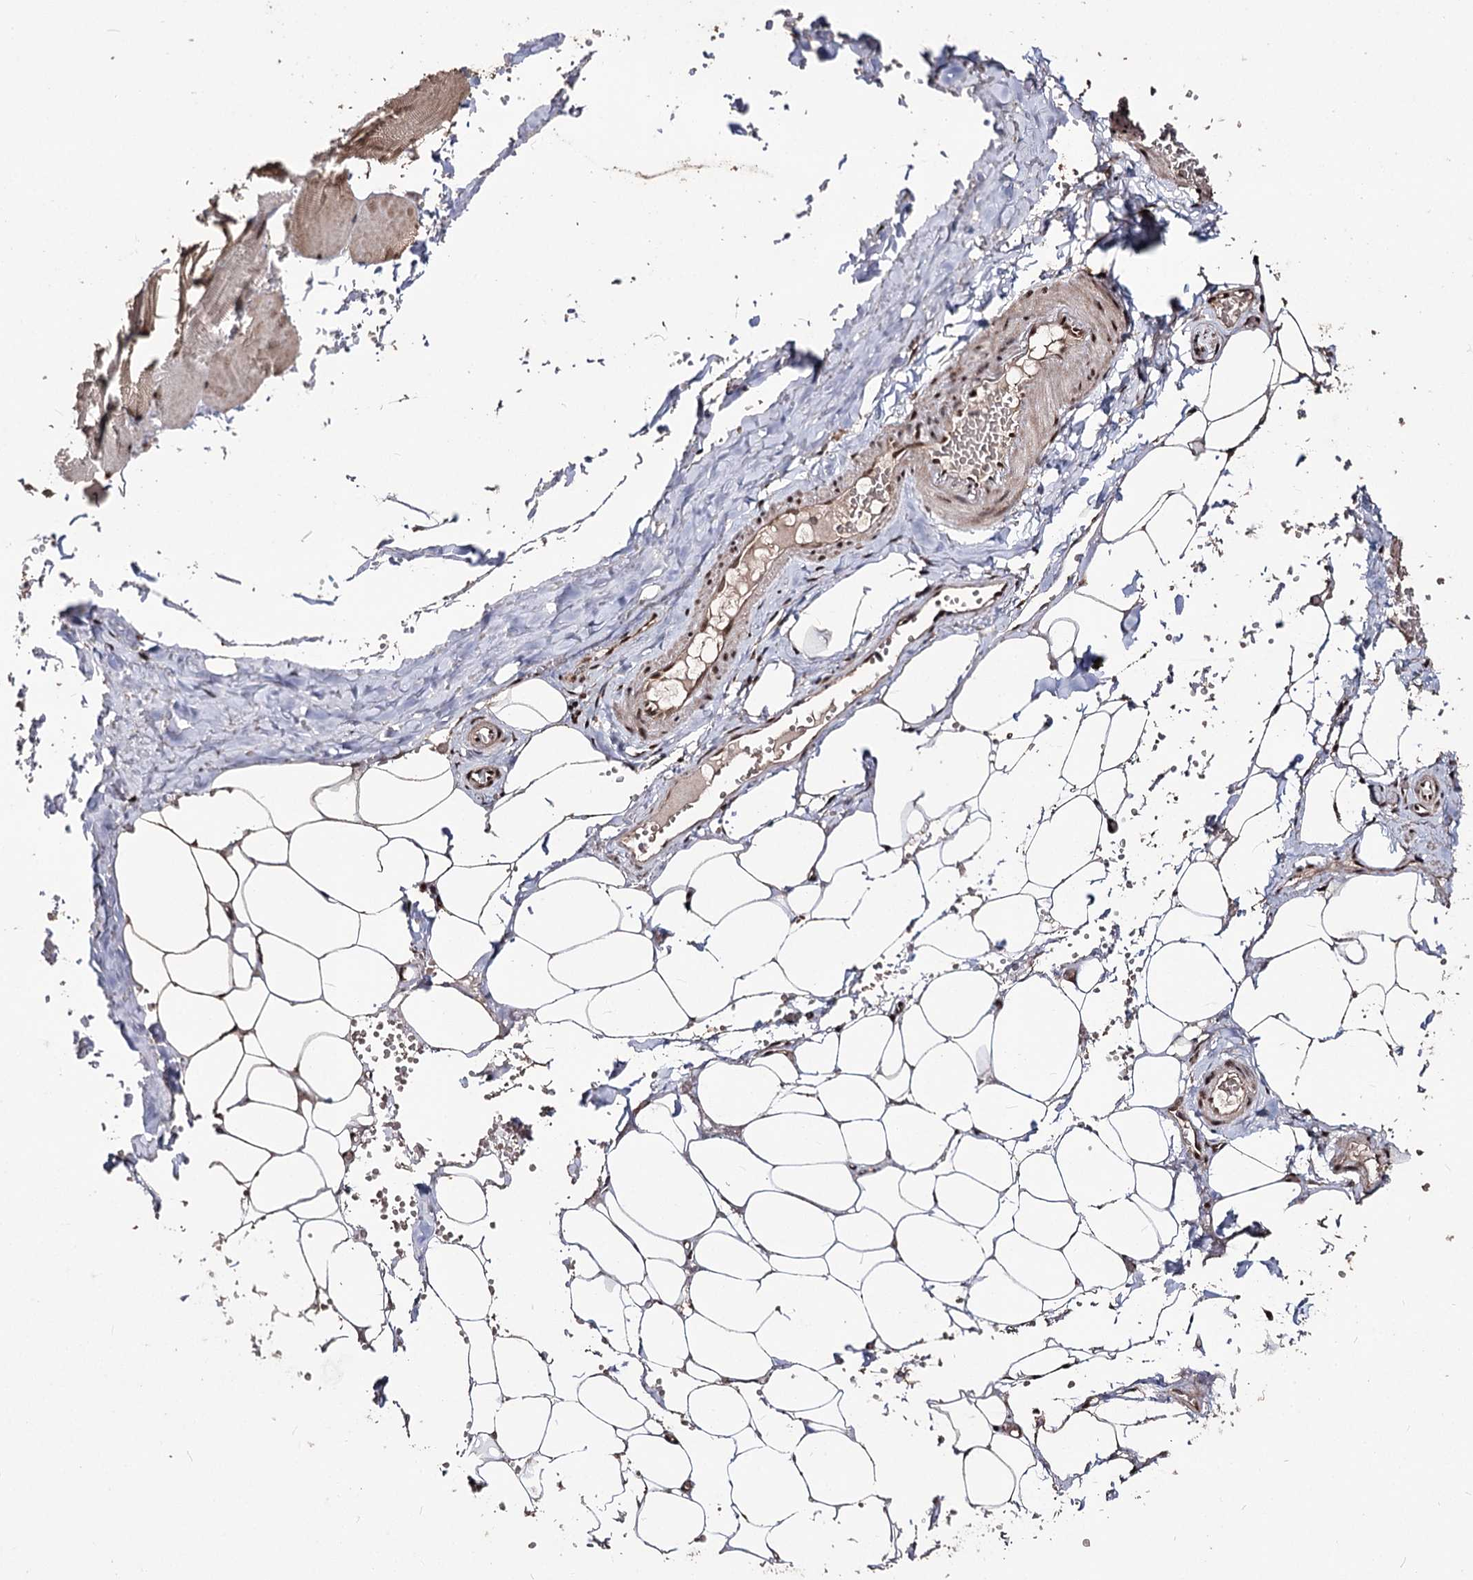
{"staining": {"intensity": "moderate", "quantity": ">75%", "location": "nuclear"}, "tissue": "adipose tissue", "cell_type": "Adipocytes", "image_type": "normal", "snomed": [{"axis": "morphology", "description": "Normal tissue, NOS"}, {"axis": "topography", "description": "Skeletal muscle"}, {"axis": "topography", "description": "Peripheral nerve tissue"}], "caption": "The photomicrograph displays a brown stain indicating the presence of a protein in the nuclear of adipocytes in adipose tissue. The protein of interest is shown in brown color, while the nuclei are stained blue.", "gene": "U2SURP", "patient": {"sex": "female", "age": 55}}